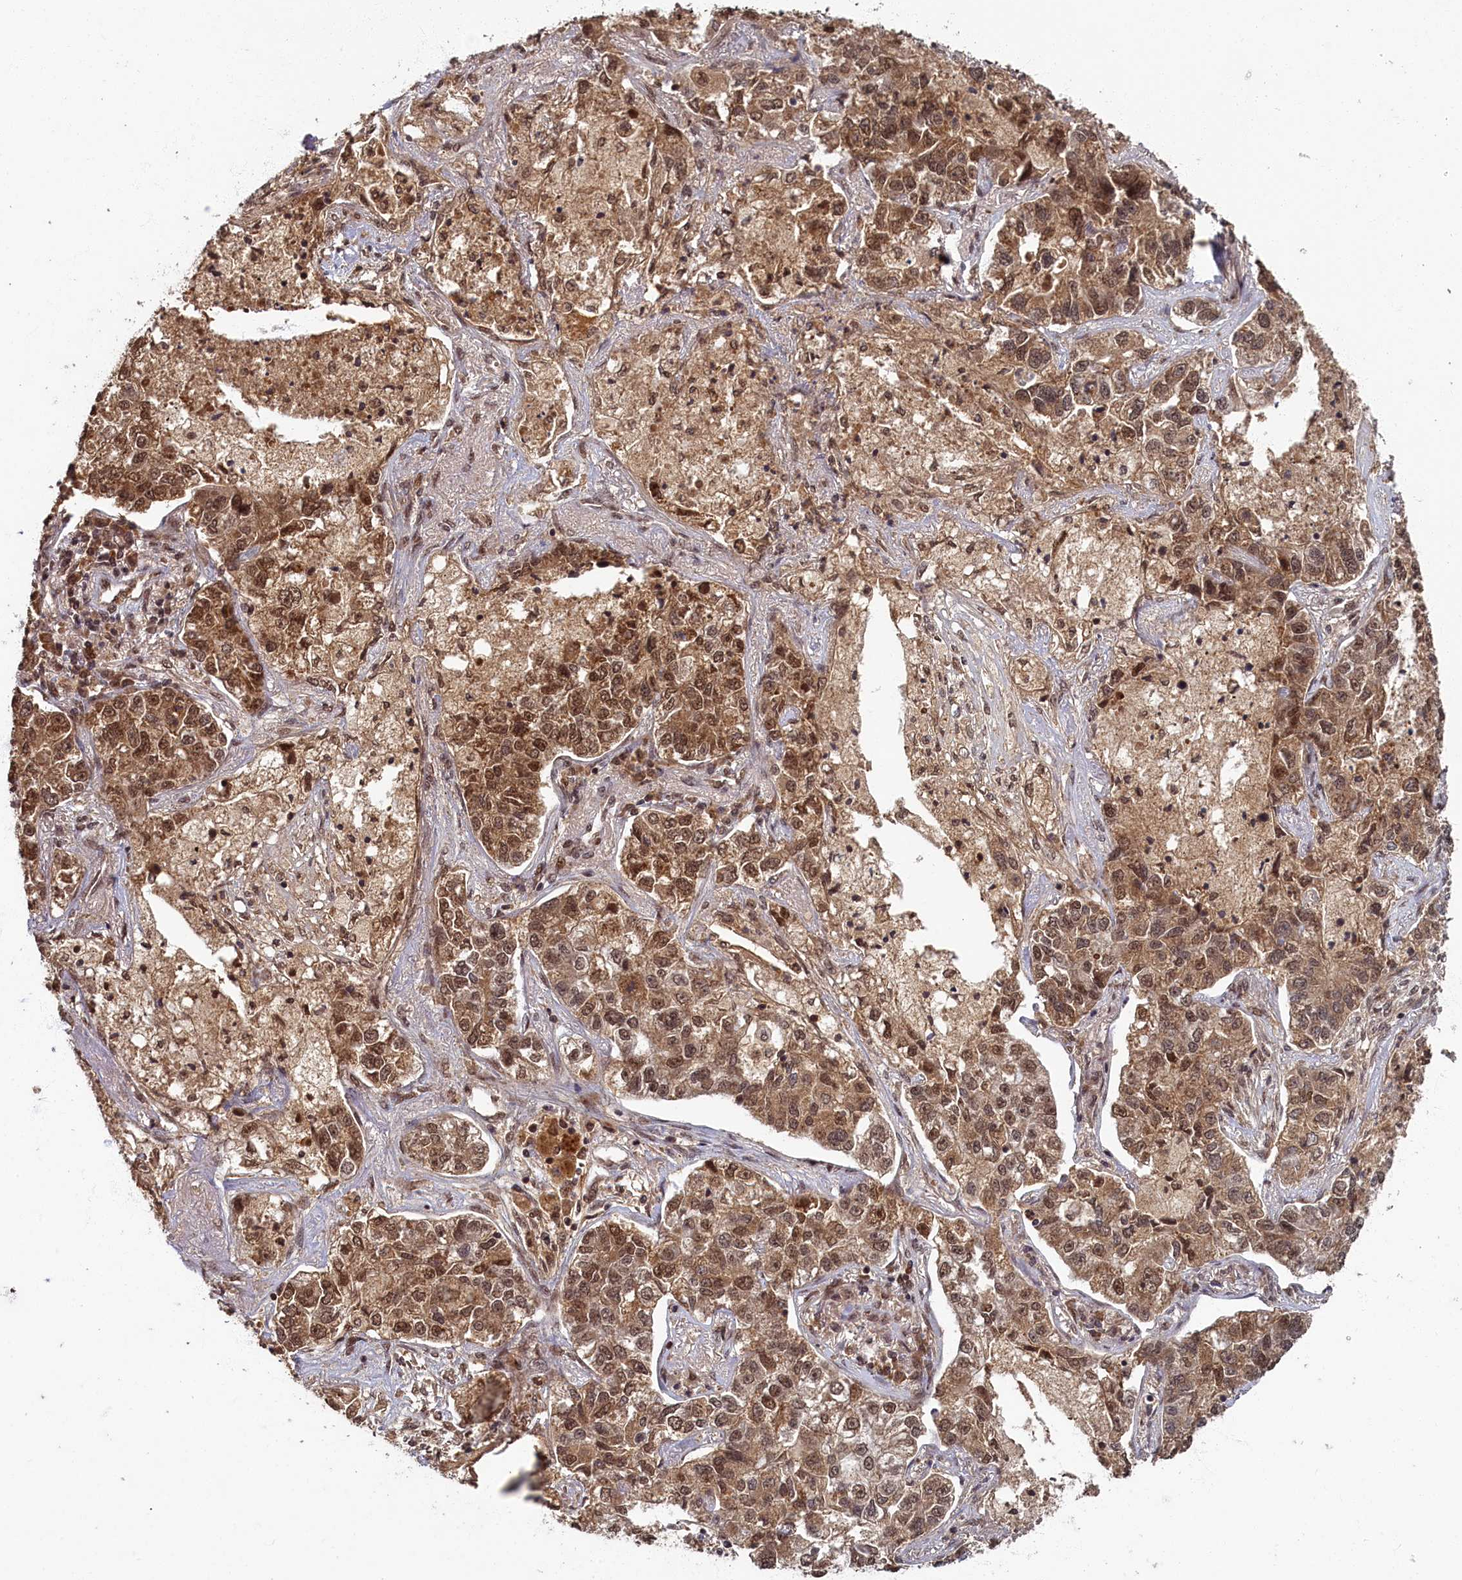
{"staining": {"intensity": "moderate", "quantity": ">75%", "location": "cytoplasmic/membranous,nuclear"}, "tissue": "lung cancer", "cell_type": "Tumor cells", "image_type": "cancer", "snomed": [{"axis": "morphology", "description": "Adenocarcinoma, NOS"}, {"axis": "topography", "description": "Lung"}], "caption": "A high-resolution photomicrograph shows immunohistochemistry staining of adenocarcinoma (lung), which reveals moderate cytoplasmic/membranous and nuclear staining in about >75% of tumor cells. (brown staining indicates protein expression, while blue staining denotes nuclei).", "gene": "BRCA1", "patient": {"sex": "male", "age": 49}}